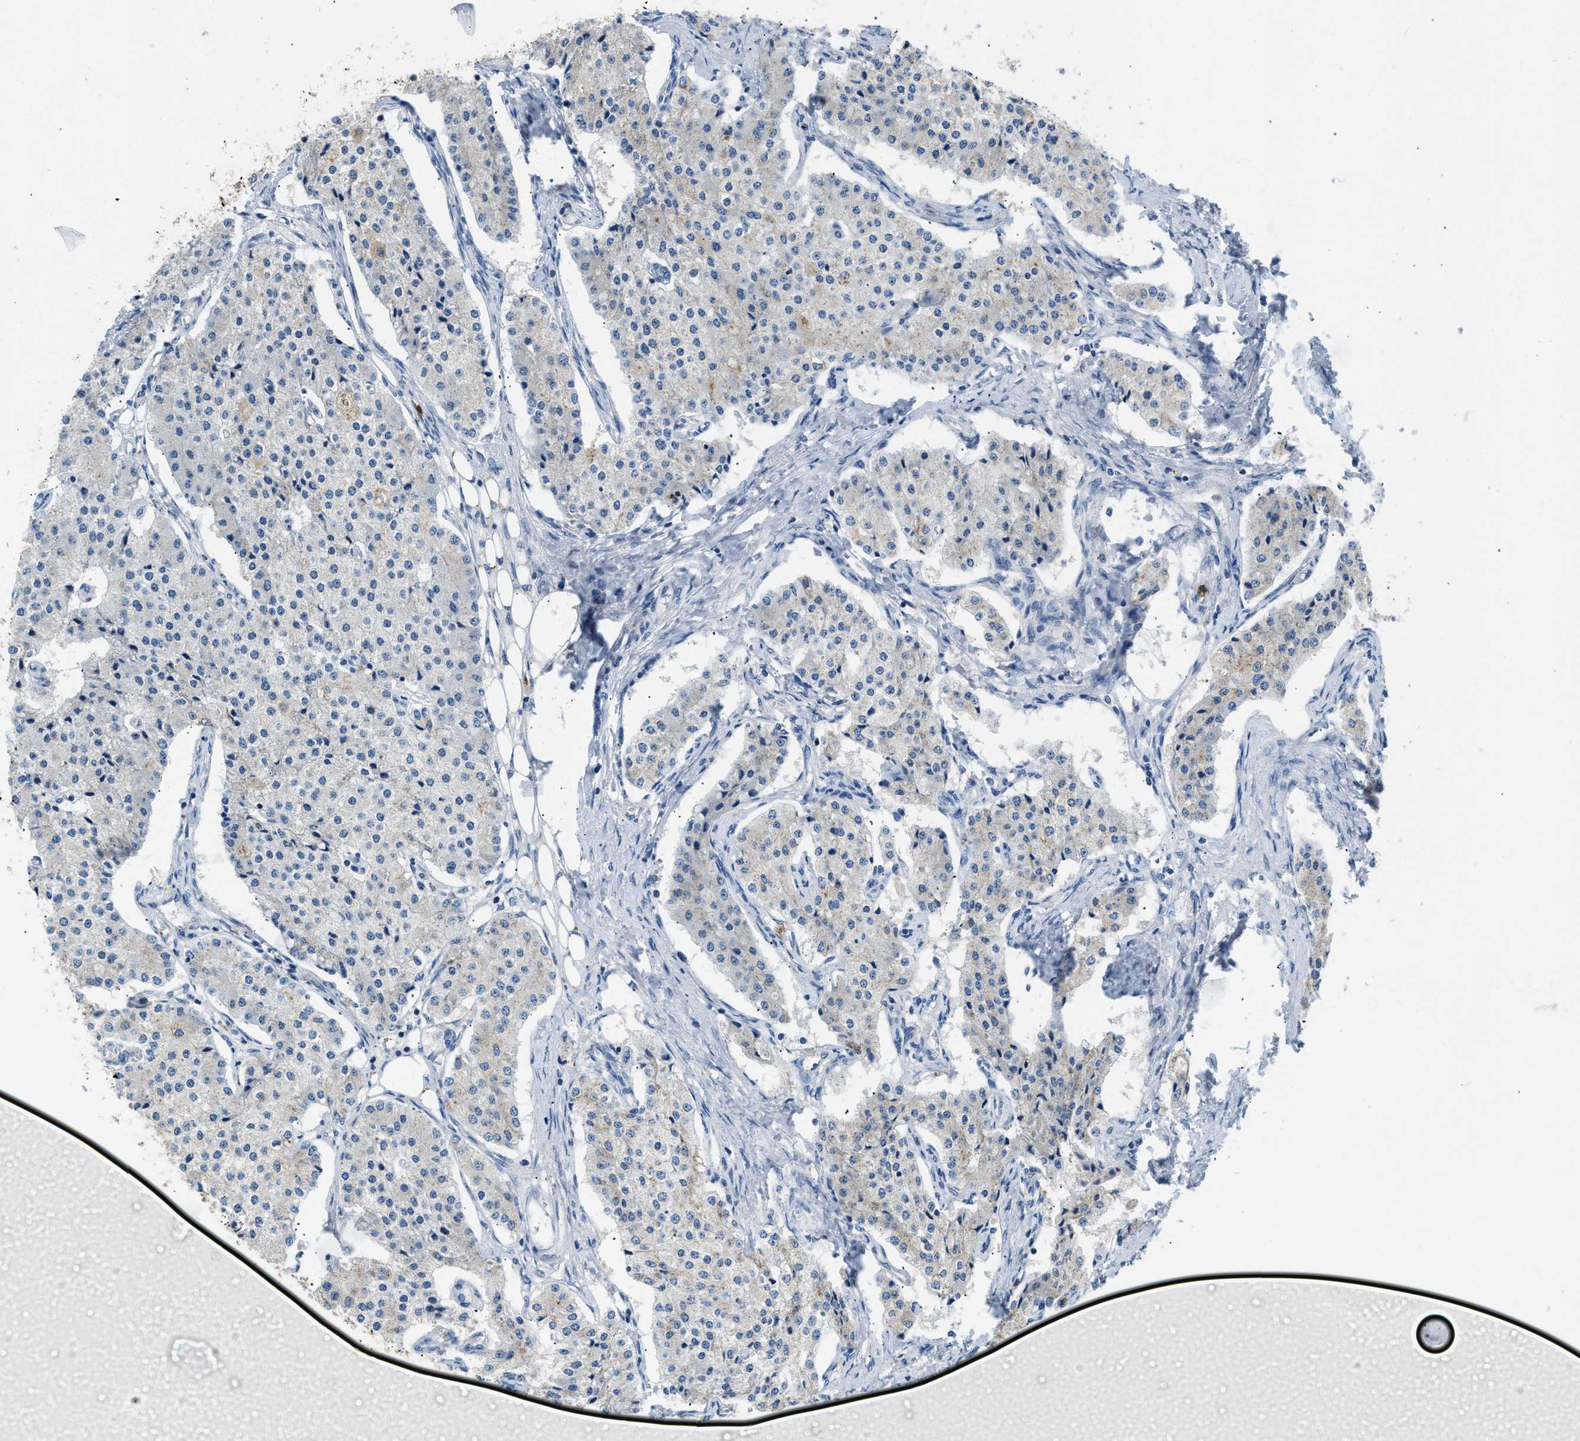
{"staining": {"intensity": "weak", "quantity": "<25%", "location": "cytoplasmic/membranous"}, "tissue": "carcinoid", "cell_type": "Tumor cells", "image_type": "cancer", "snomed": [{"axis": "morphology", "description": "Carcinoid, malignant, NOS"}, {"axis": "topography", "description": "Colon"}], "caption": "Immunohistochemistry (IHC) micrograph of carcinoid stained for a protein (brown), which displays no staining in tumor cells. Nuclei are stained in blue.", "gene": "TOMM34", "patient": {"sex": "female", "age": 52}}